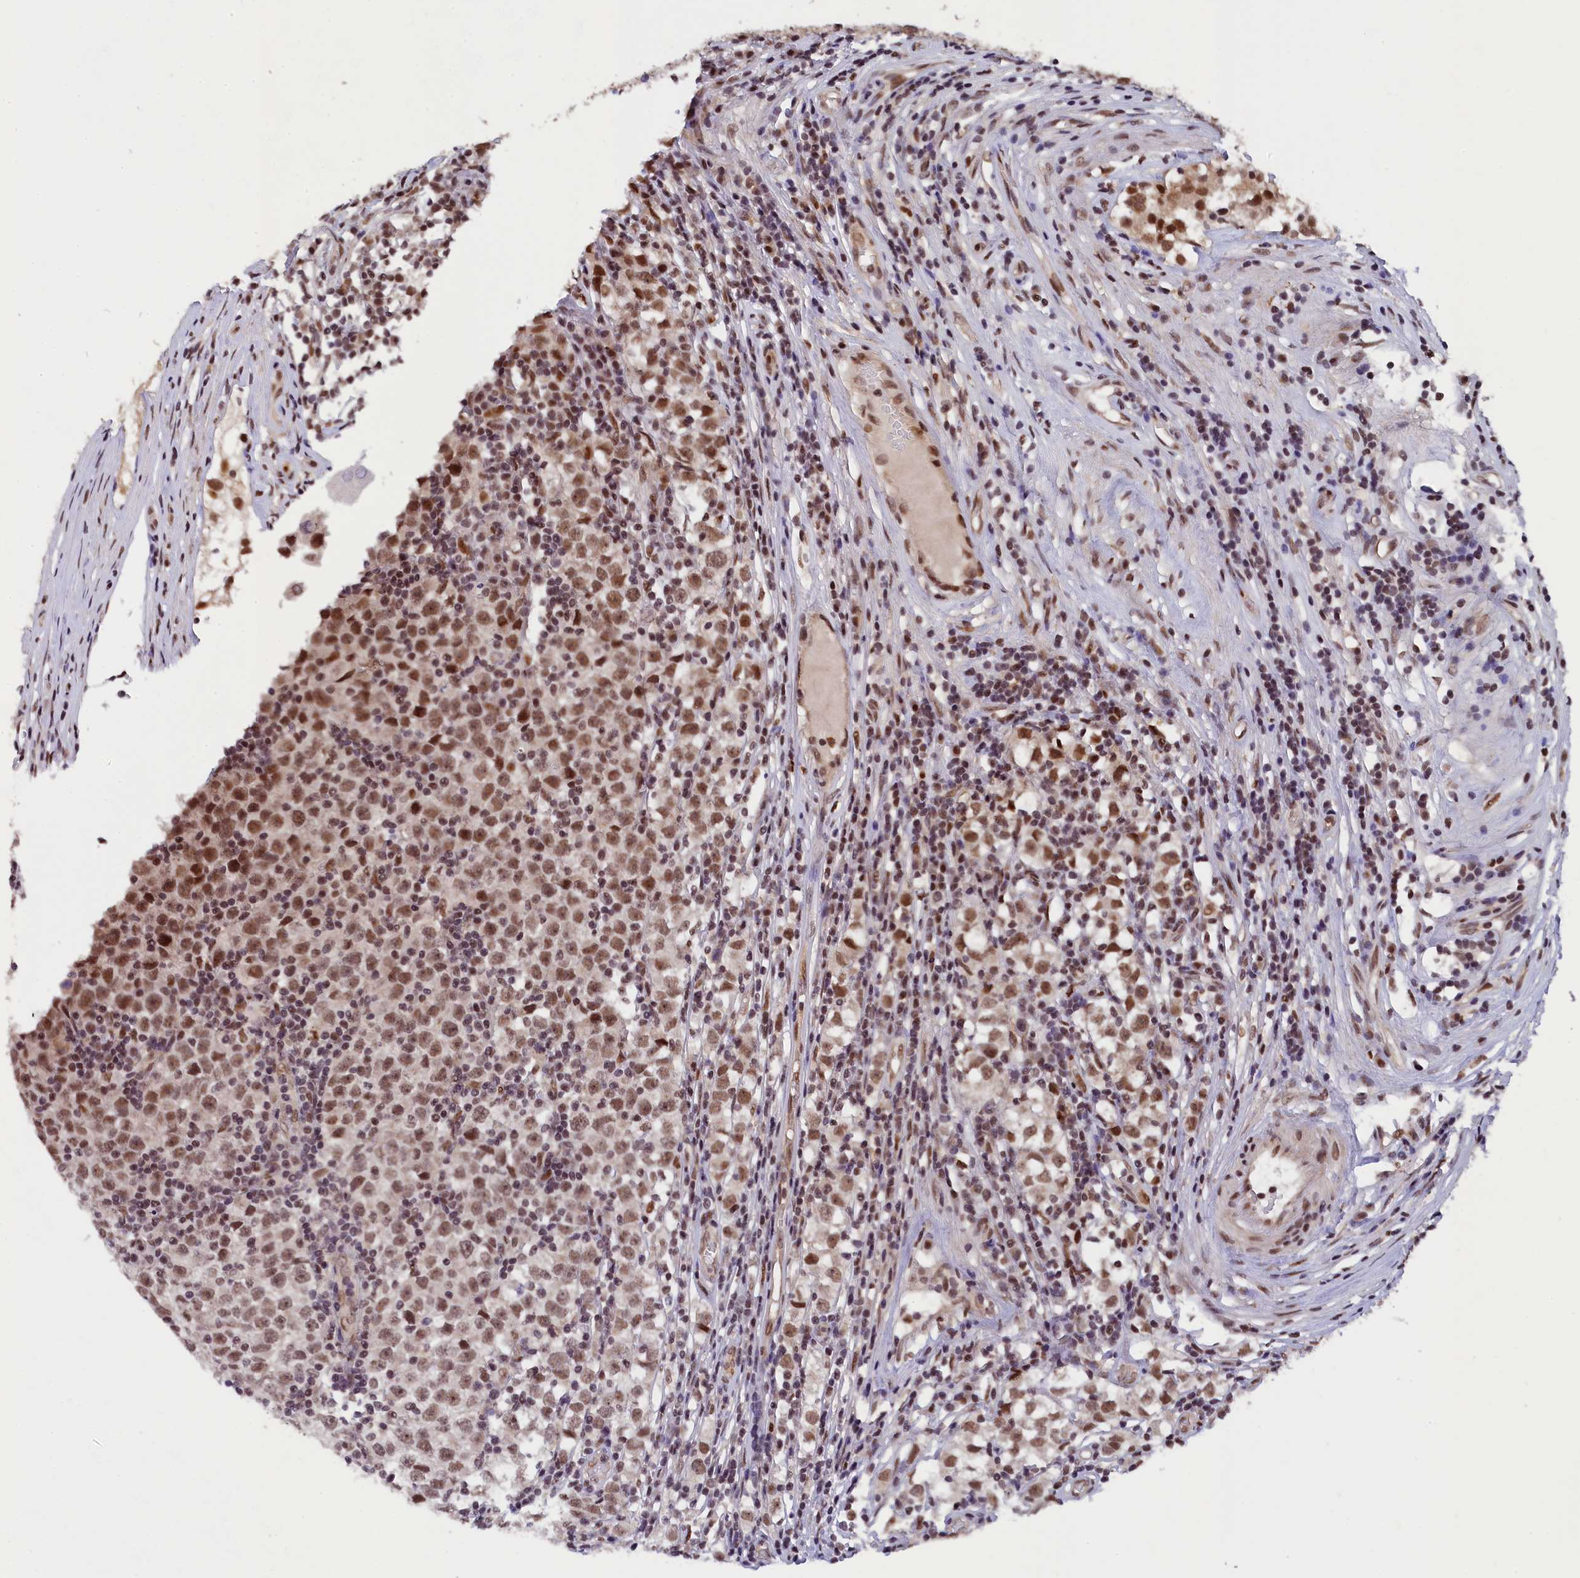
{"staining": {"intensity": "moderate", "quantity": ">75%", "location": "nuclear"}, "tissue": "testis cancer", "cell_type": "Tumor cells", "image_type": "cancer", "snomed": [{"axis": "morphology", "description": "Seminoma, NOS"}, {"axis": "topography", "description": "Testis"}], "caption": "Tumor cells show moderate nuclear staining in about >75% of cells in testis cancer (seminoma).", "gene": "ADIG", "patient": {"sex": "male", "age": 65}}